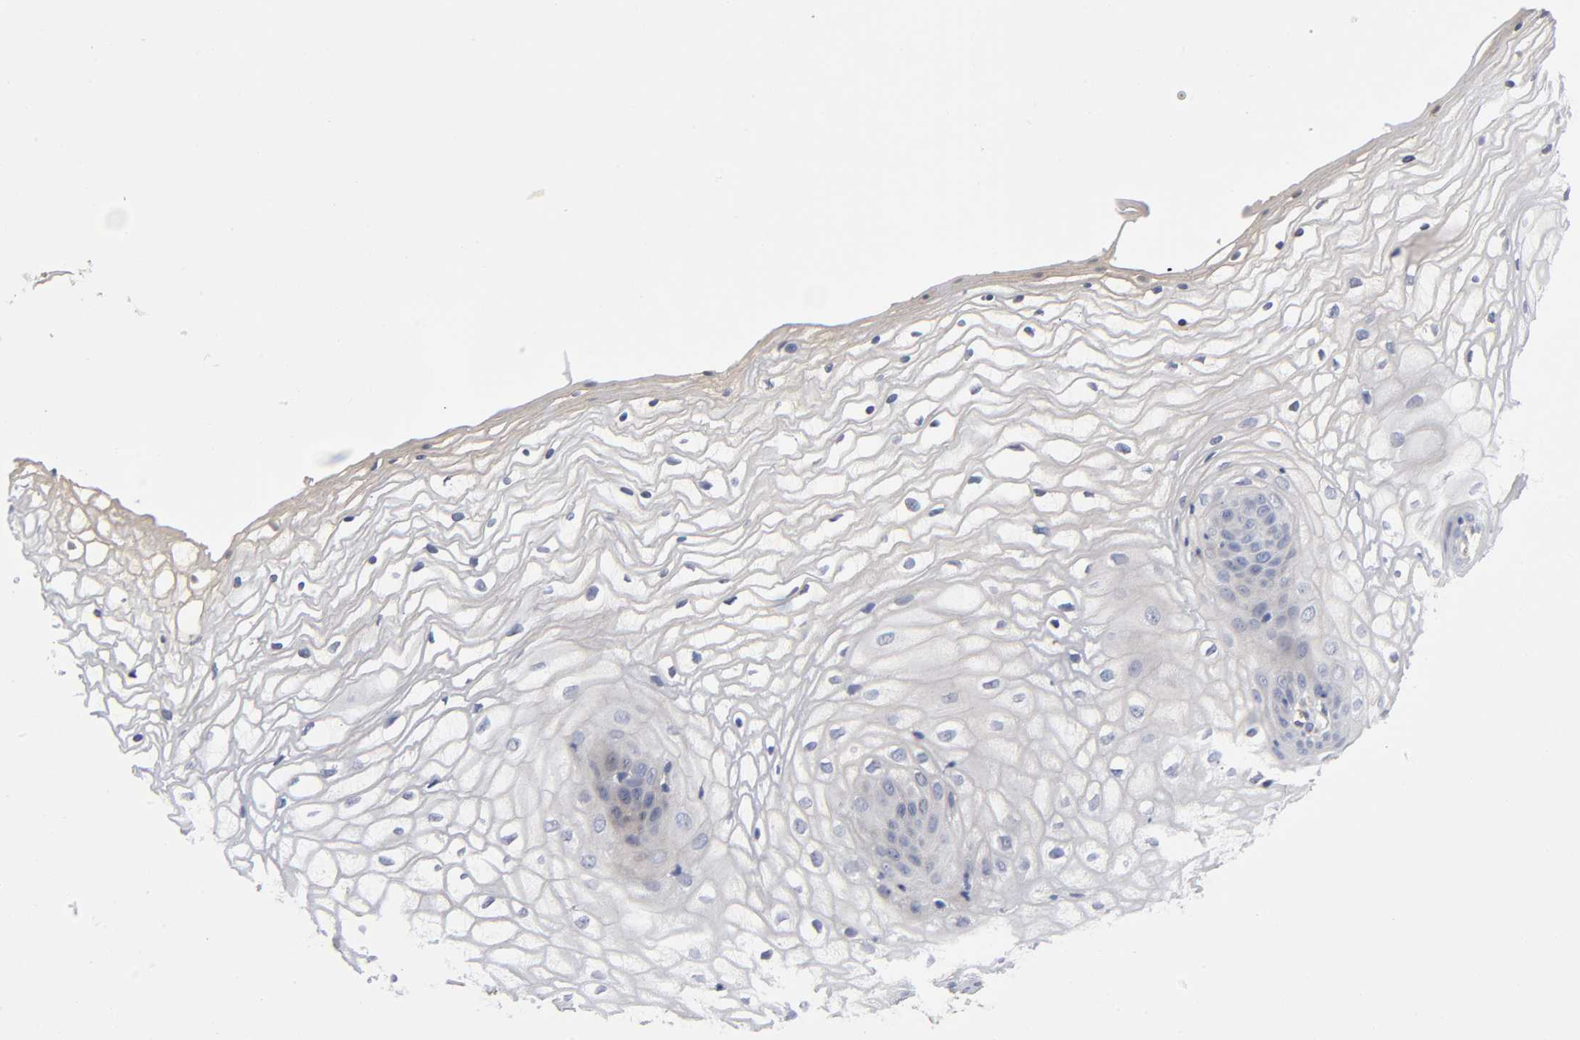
{"staining": {"intensity": "weak", "quantity": "25%-75%", "location": "cytoplasmic/membranous"}, "tissue": "vagina", "cell_type": "Squamous epithelial cells", "image_type": "normal", "snomed": [{"axis": "morphology", "description": "Normal tissue, NOS"}, {"axis": "topography", "description": "Vagina"}], "caption": "Protein expression analysis of unremarkable human vagina reveals weak cytoplasmic/membranous positivity in about 25%-75% of squamous epithelial cells.", "gene": "NOVA1", "patient": {"sex": "female", "age": 34}}